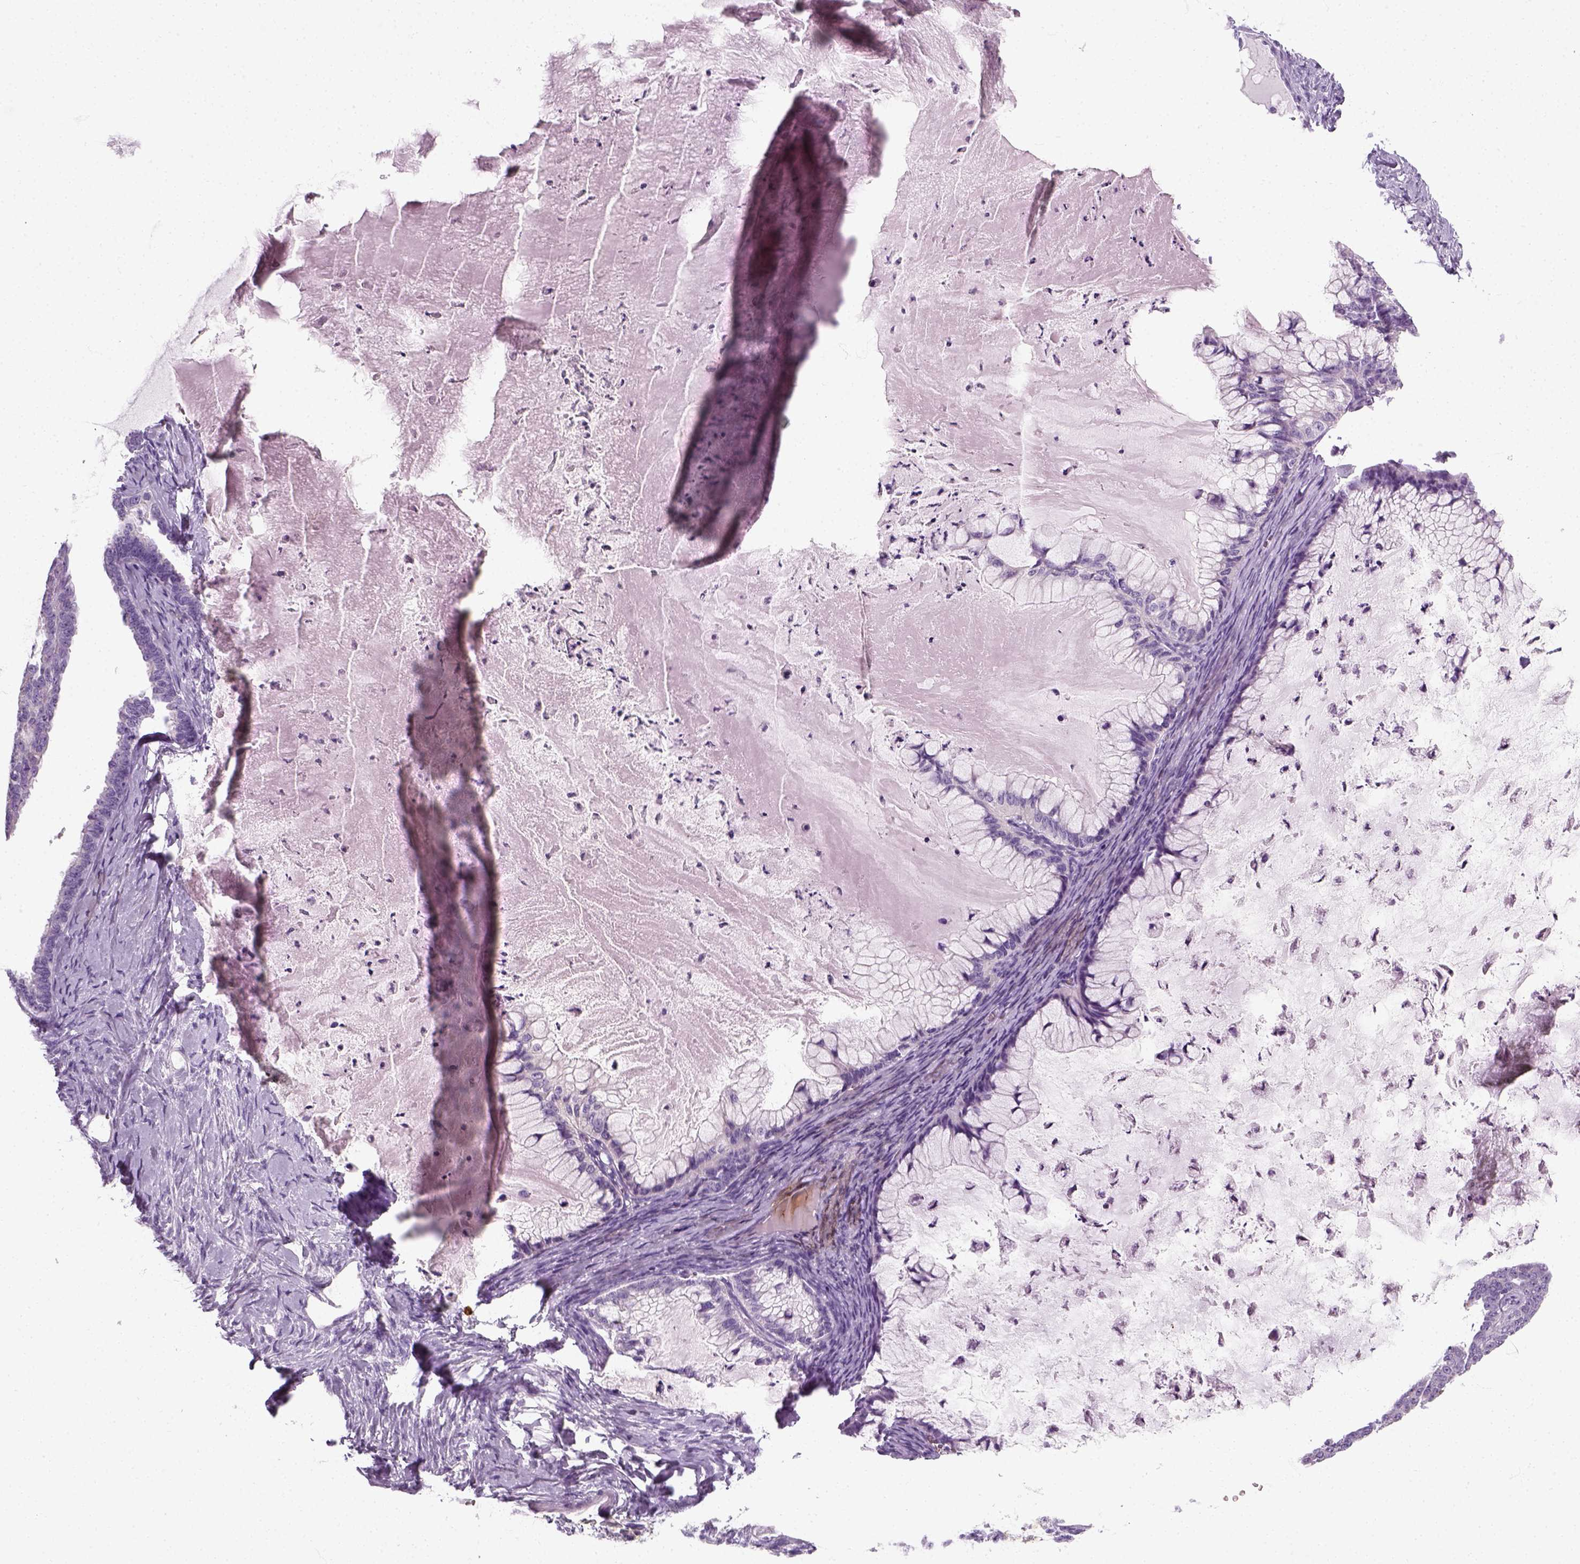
{"staining": {"intensity": "negative", "quantity": "none", "location": "none"}, "tissue": "ovarian cancer", "cell_type": "Tumor cells", "image_type": "cancer", "snomed": [{"axis": "morphology", "description": "Cystadenocarcinoma, mucinous, NOS"}, {"axis": "topography", "description": "Ovary"}], "caption": "High magnification brightfield microscopy of ovarian cancer stained with DAB (brown) and counterstained with hematoxylin (blue): tumor cells show no significant positivity. (DAB (3,3'-diaminobenzidine) immunohistochemistry (IHC), high magnification).", "gene": "SLC12A5", "patient": {"sex": "female", "age": 72}}